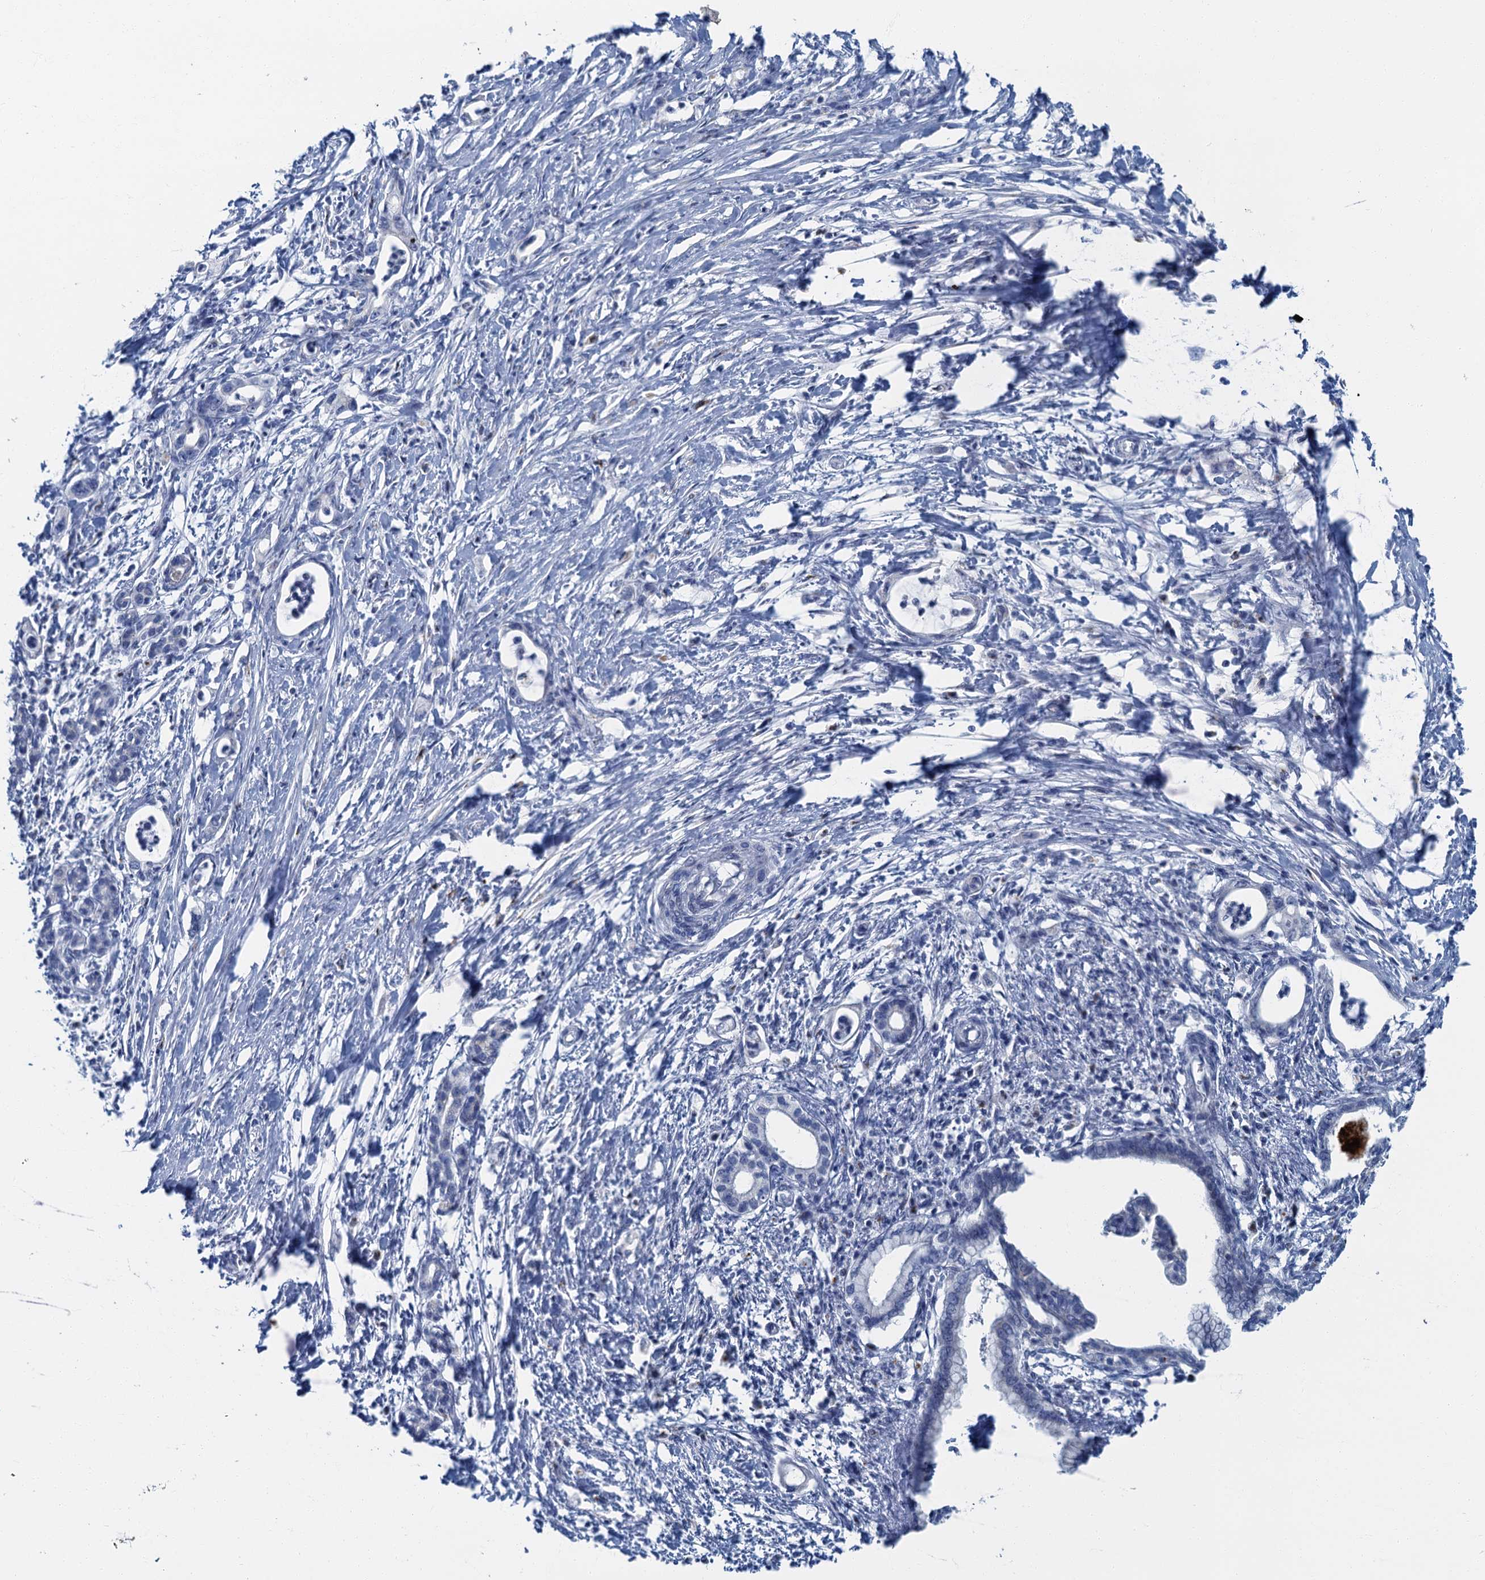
{"staining": {"intensity": "negative", "quantity": "none", "location": "none"}, "tissue": "pancreatic cancer", "cell_type": "Tumor cells", "image_type": "cancer", "snomed": [{"axis": "morphology", "description": "Adenocarcinoma, NOS"}, {"axis": "topography", "description": "Pancreas"}], "caption": "The immunohistochemistry (IHC) histopathology image has no significant staining in tumor cells of adenocarcinoma (pancreatic) tissue. (Brightfield microscopy of DAB IHC at high magnification).", "gene": "LYPD3", "patient": {"sex": "female", "age": 55}}